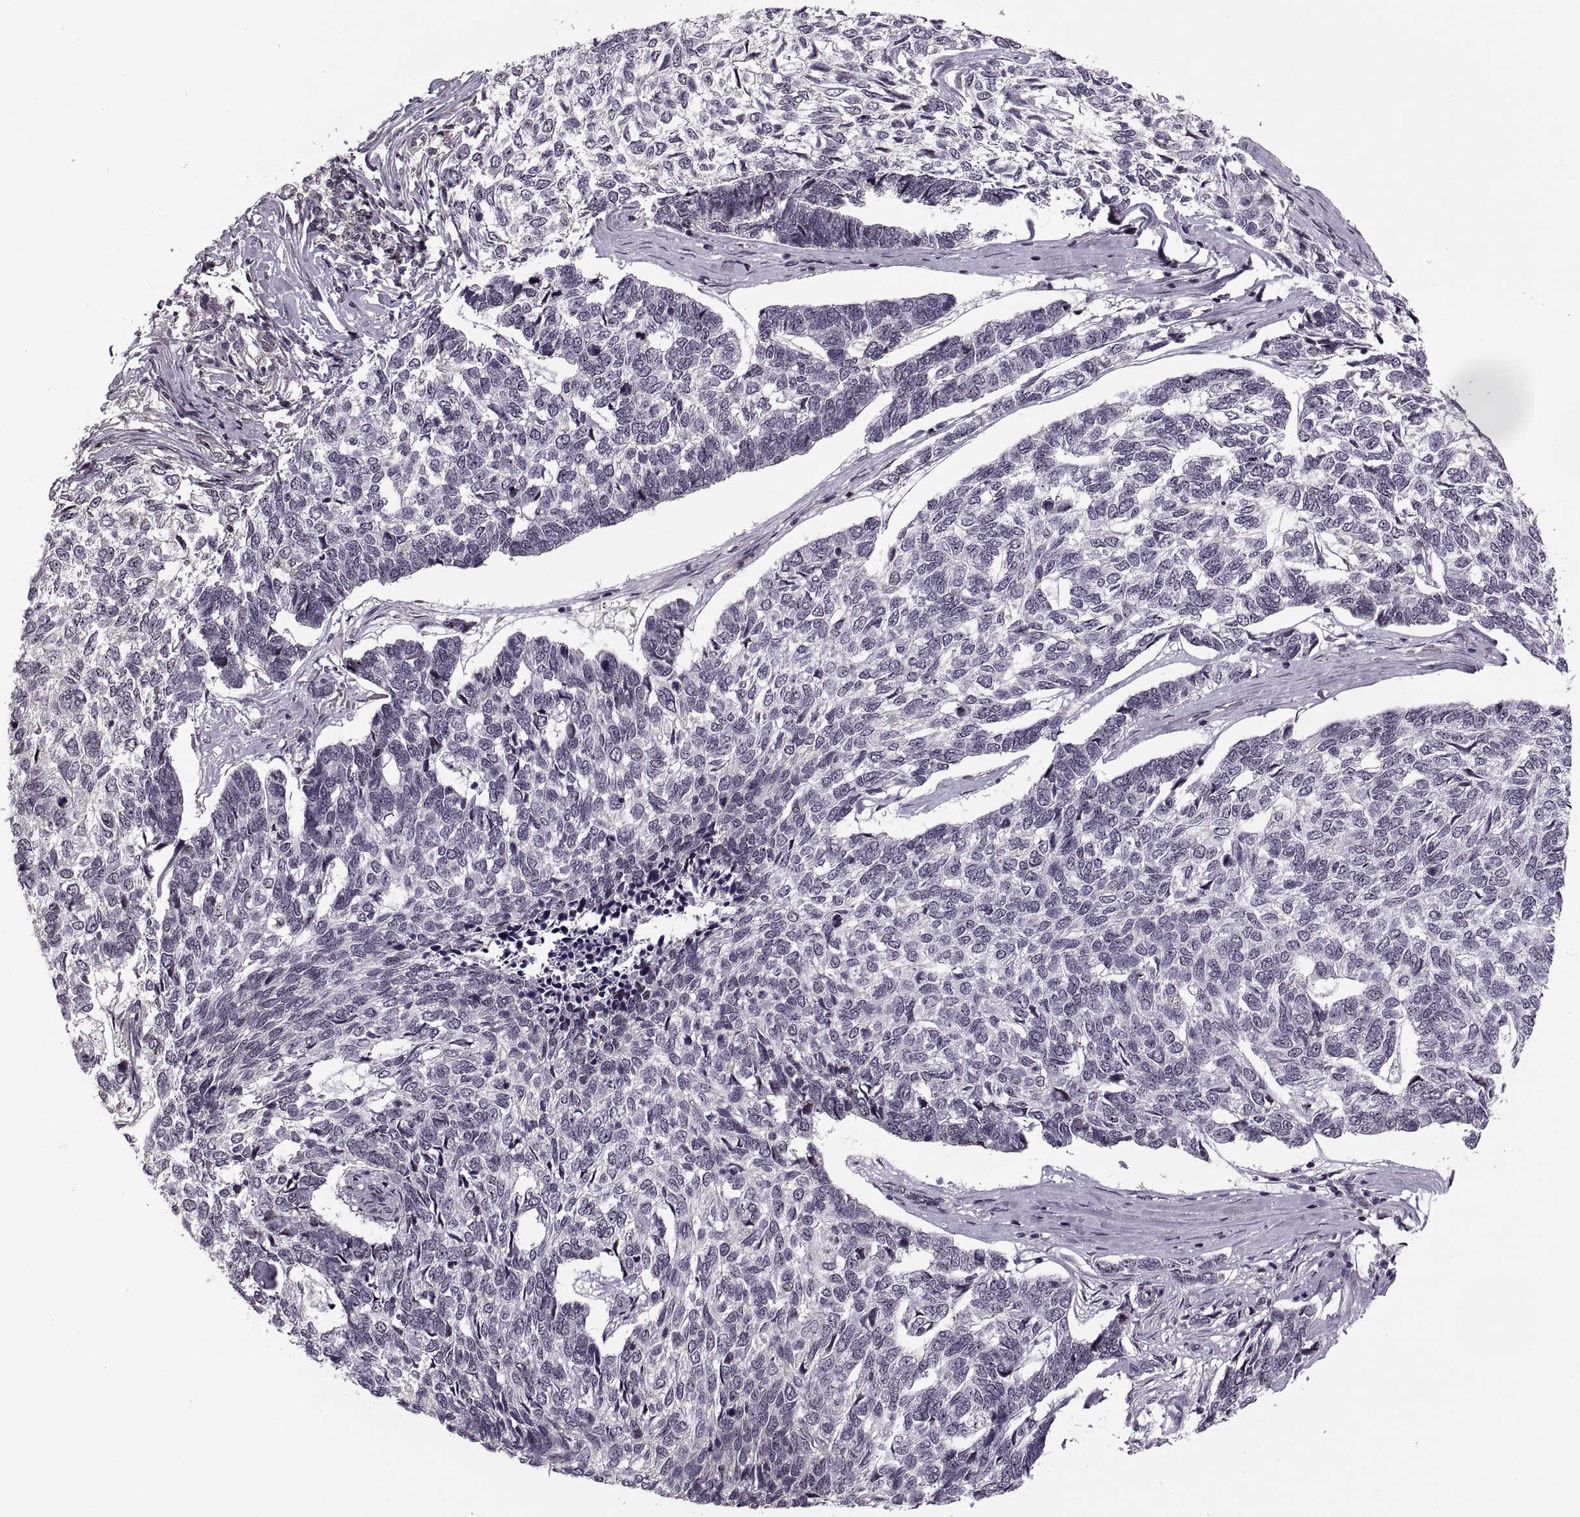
{"staining": {"intensity": "negative", "quantity": "none", "location": "none"}, "tissue": "skin cancer", "cell_type": "Tumor cells", "image_type": "cancer", "snomed": [{"axis": "morphology", "description": "Basal cell carcinoma"}, {"axis": "topography", "description": "Skin"}], "caption": "Protein analysis of basal cell carcinoma (skin) demonstrates no significant positivity in tumor cells. Brightfield microscopy of IHC stained with DAB (3,3'-diaminobenzidine) (brown) and hematoxylin (blue), captured at high magnification.", "gene": "LUZP2", "patient": {"sex": "female", "age": 65}}